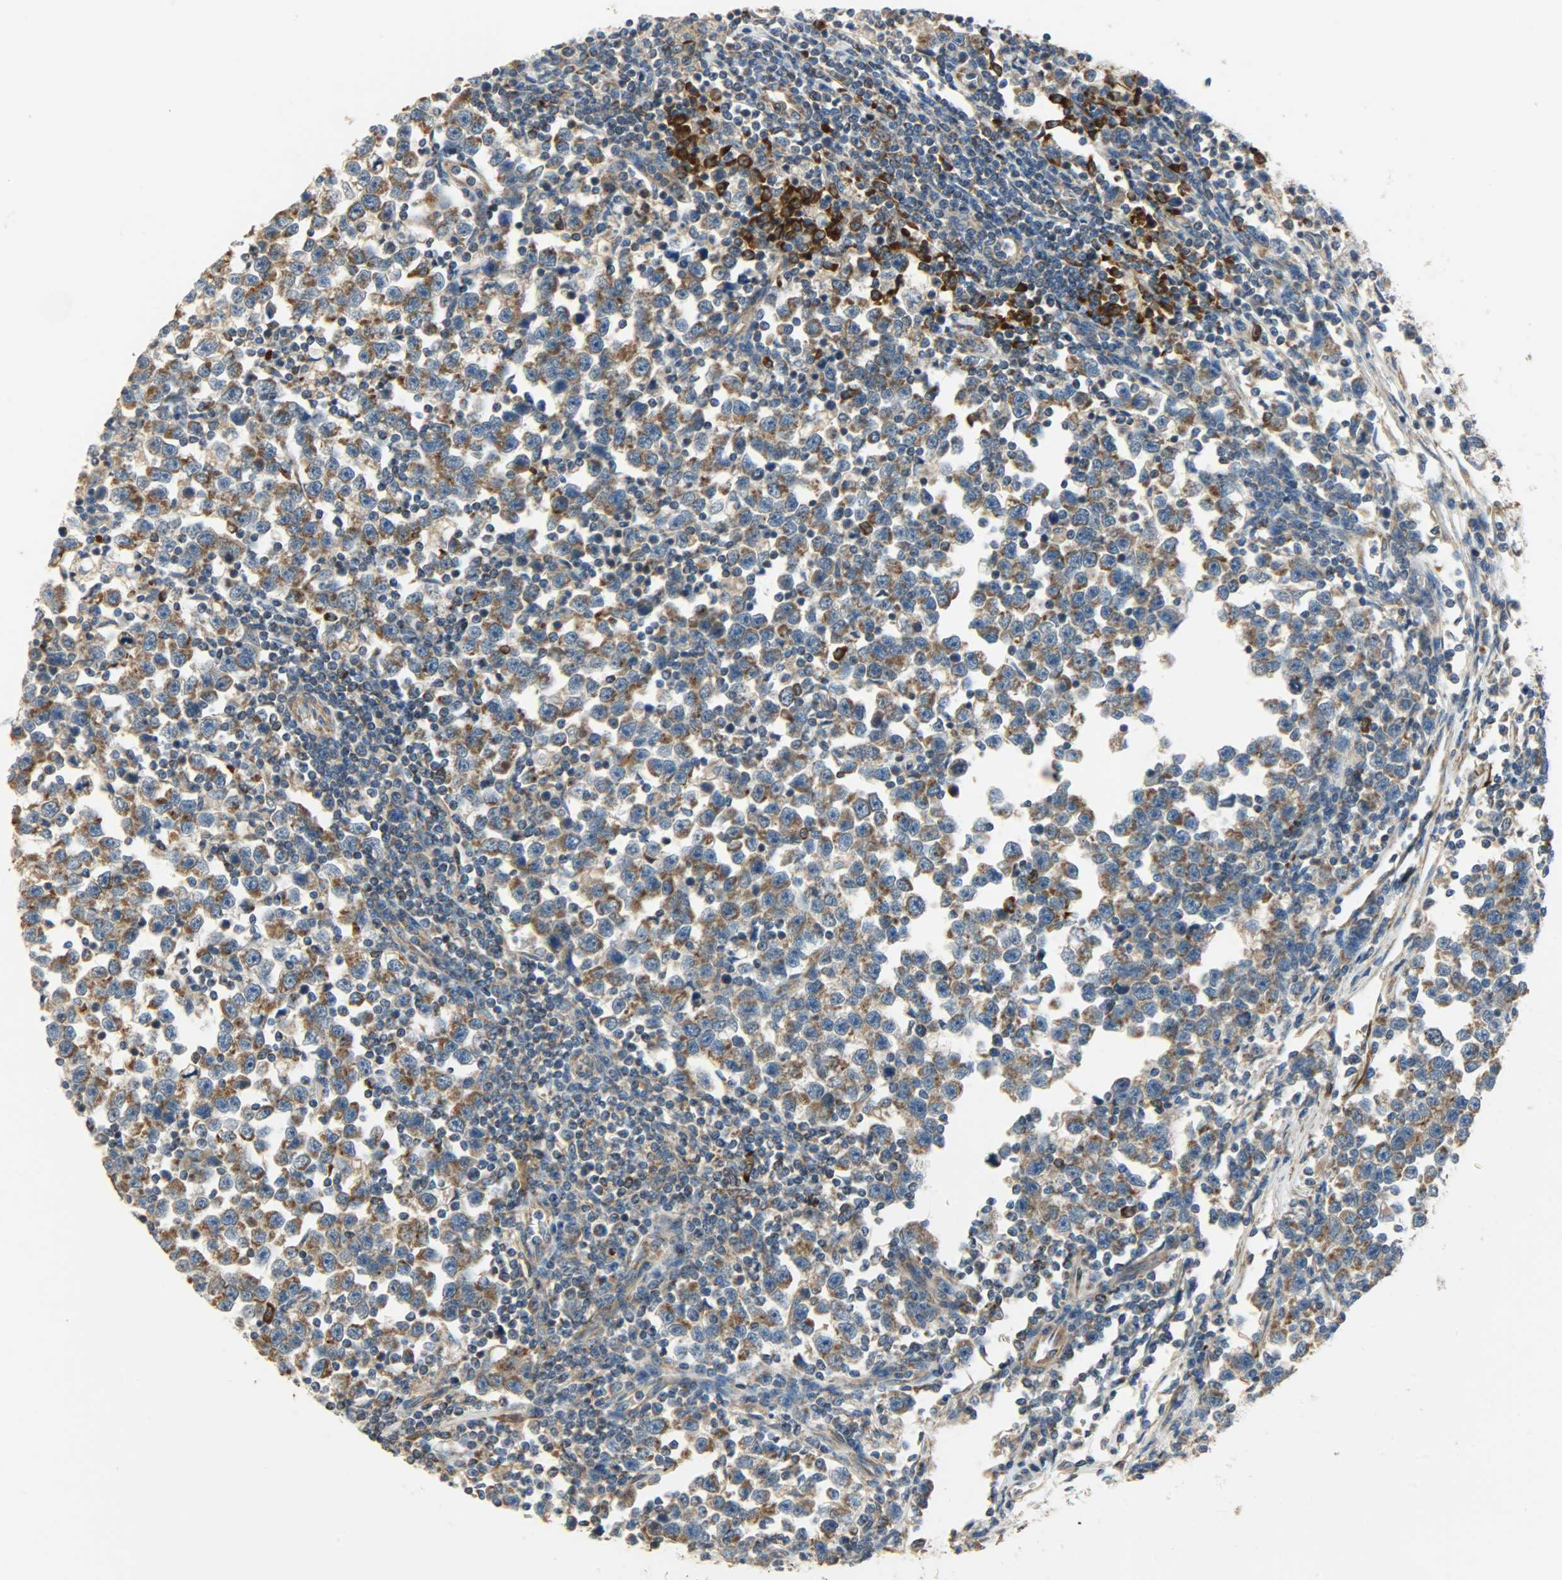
{"staining": {"intensity": "strong", "quantity": ">75%", "location": "cytoplasmic/membranous"}, "tissue": "testis cancer", "cell_type": "Tumor cells", "image_type": "cancer", "snomed": [{"axis": "morphology", "description": "Seminoma, NOS"}, {"axis": "topography", "description": "Testis"}], "caption": "This photomicrograph reveals immunohistochemistry staining of testis cancer, with high strong cytoplasmic/membranous staining in approximately >75% of tumor cells.", "gene": "C1orf198", "patient": {"sex": "male", "age": 43}}